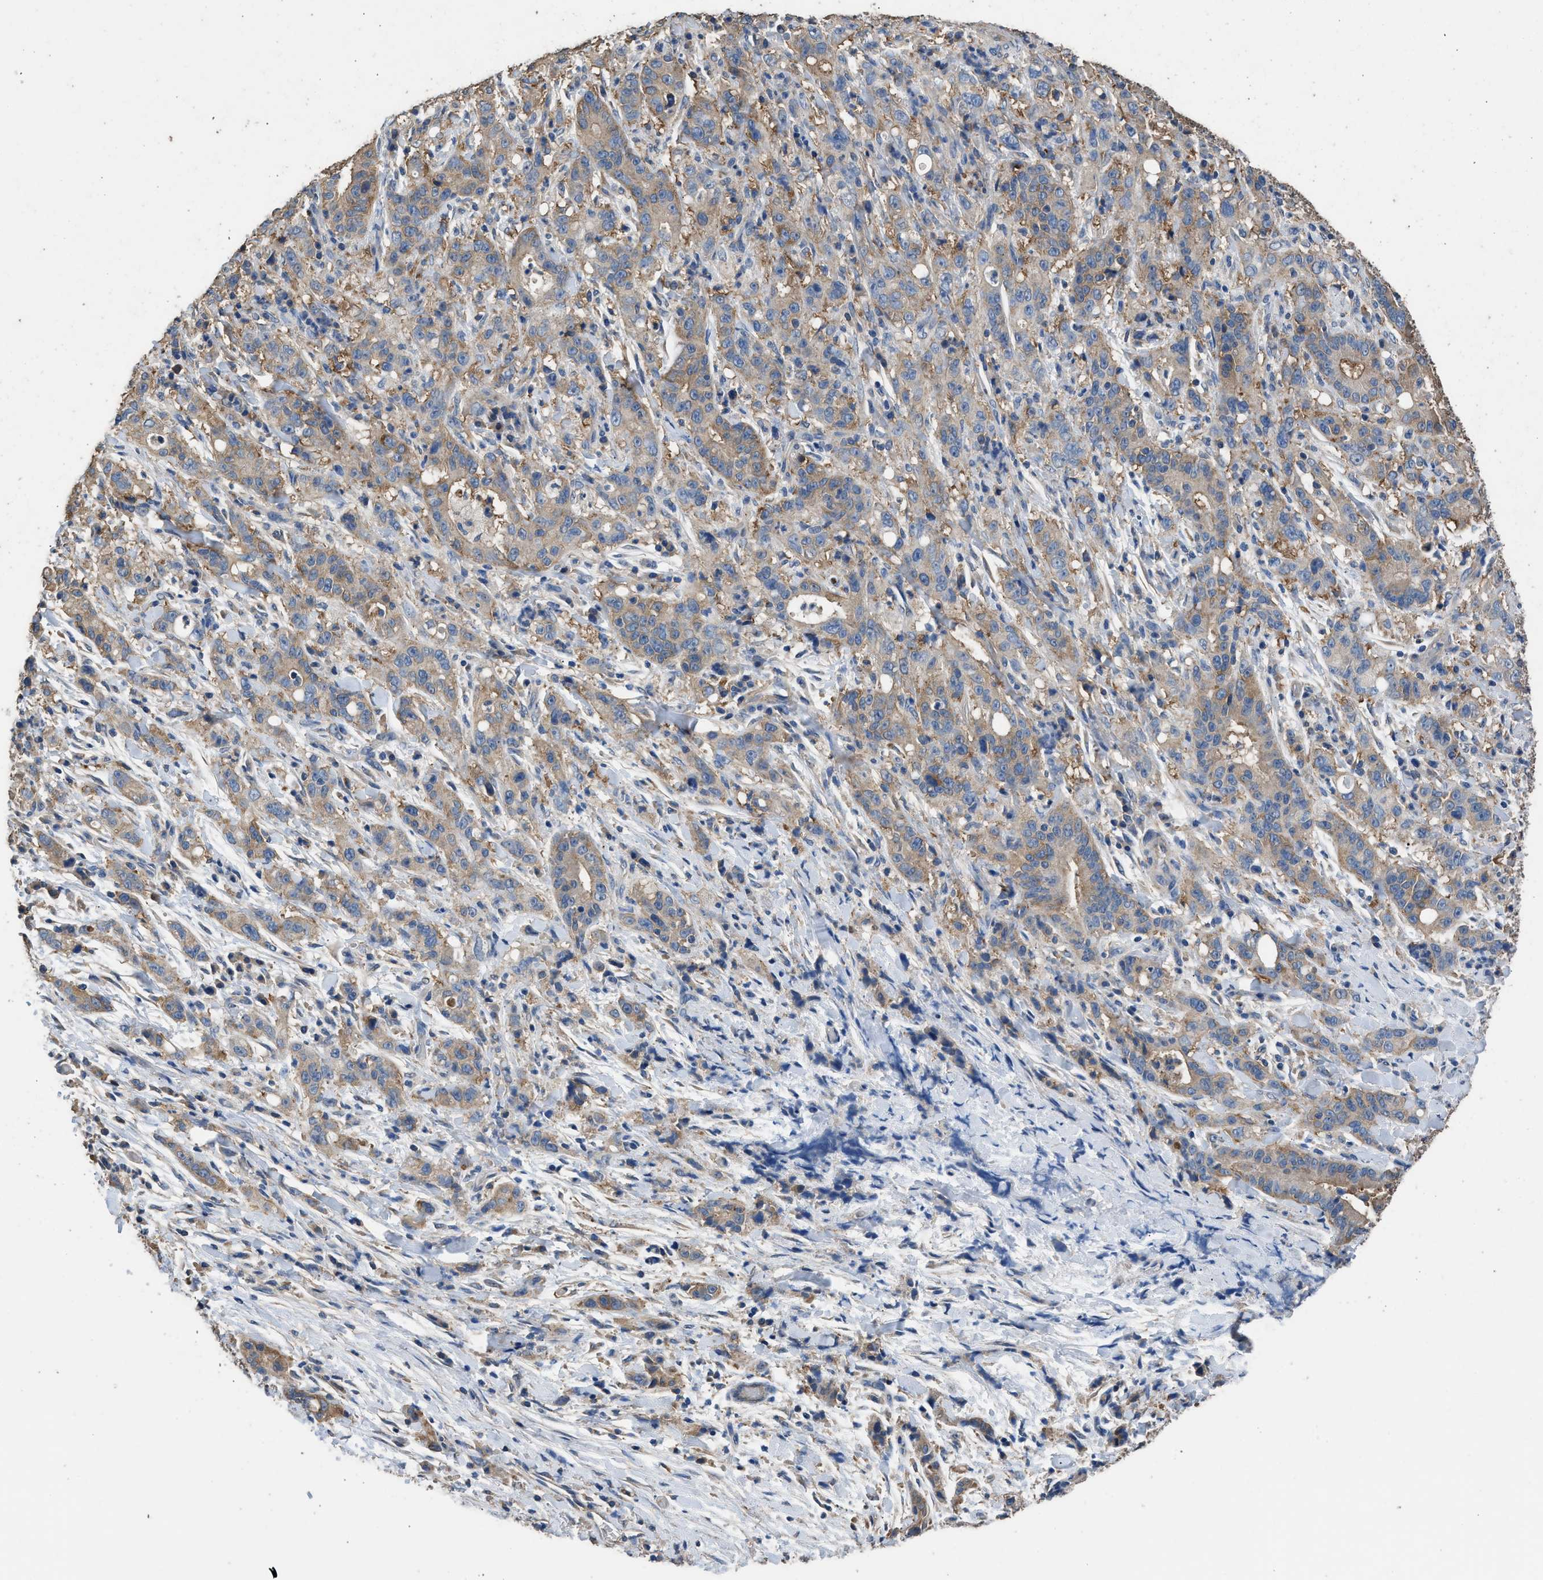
{"staining": {"intensity": "moderate", "quantity": ">75%", "location": "cytoplasmic/membranous"}, "tissue": "liver cancer", "cell_type": "Tumor cells", "image_type": "cancer", "snomed": [{"axis": "morphology", "description": "Cholangiocarcinoma"}, {"axis": "topography", "description": "Liver"}], "caption": "This histopathology image reveals liver cancer (cholangiocarcinoma) stained with IHC to label a protein in brown. The cytoplasmic/membranous of tumor cells show moderate positivity for the protein. Nuclei are counter-stained blue.", "gene": "ITSN1", "patient": {"sex": "female", "age": 38}}